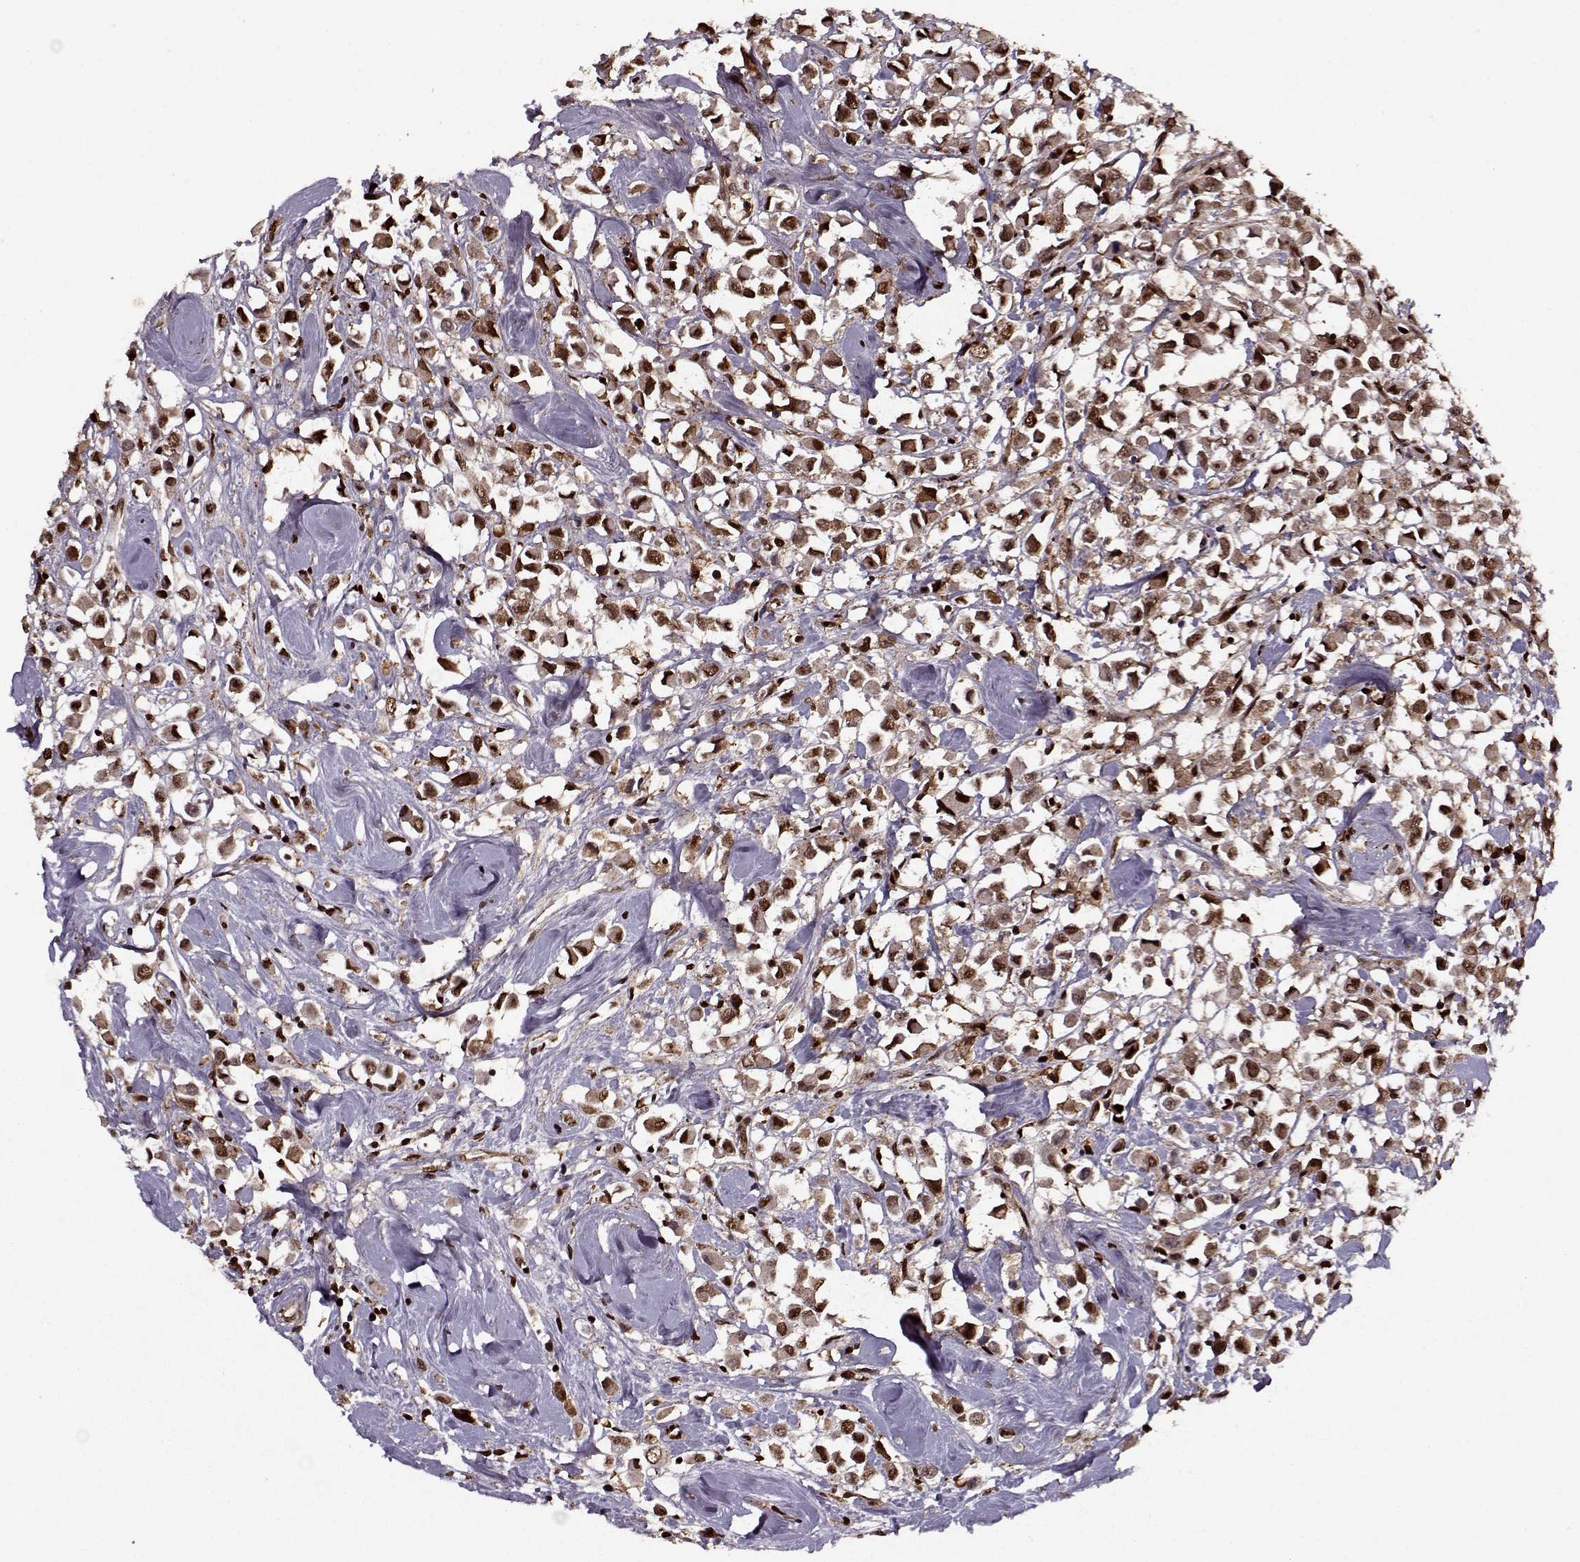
{"staining": {"intensity": "strong", "quantity": ">75%", "location": "nuclear"}, "tissue": "breast cancer", "cell_type": "Tumor cells", "image_type": "cancer", "snomed": [{"axis": "morphology", "description": "Duct carcinoma"}, {"axis": "topography", "description": "Breast"}], "caption": "Approximately >75% of tumor cells in human breast invasive ductal carcinoma display strong nuclear protein positivity as visualized by brown immunohistochemical staining.", "gene": "PSMA7", "patient": {"sex": "female", "age": 61}}